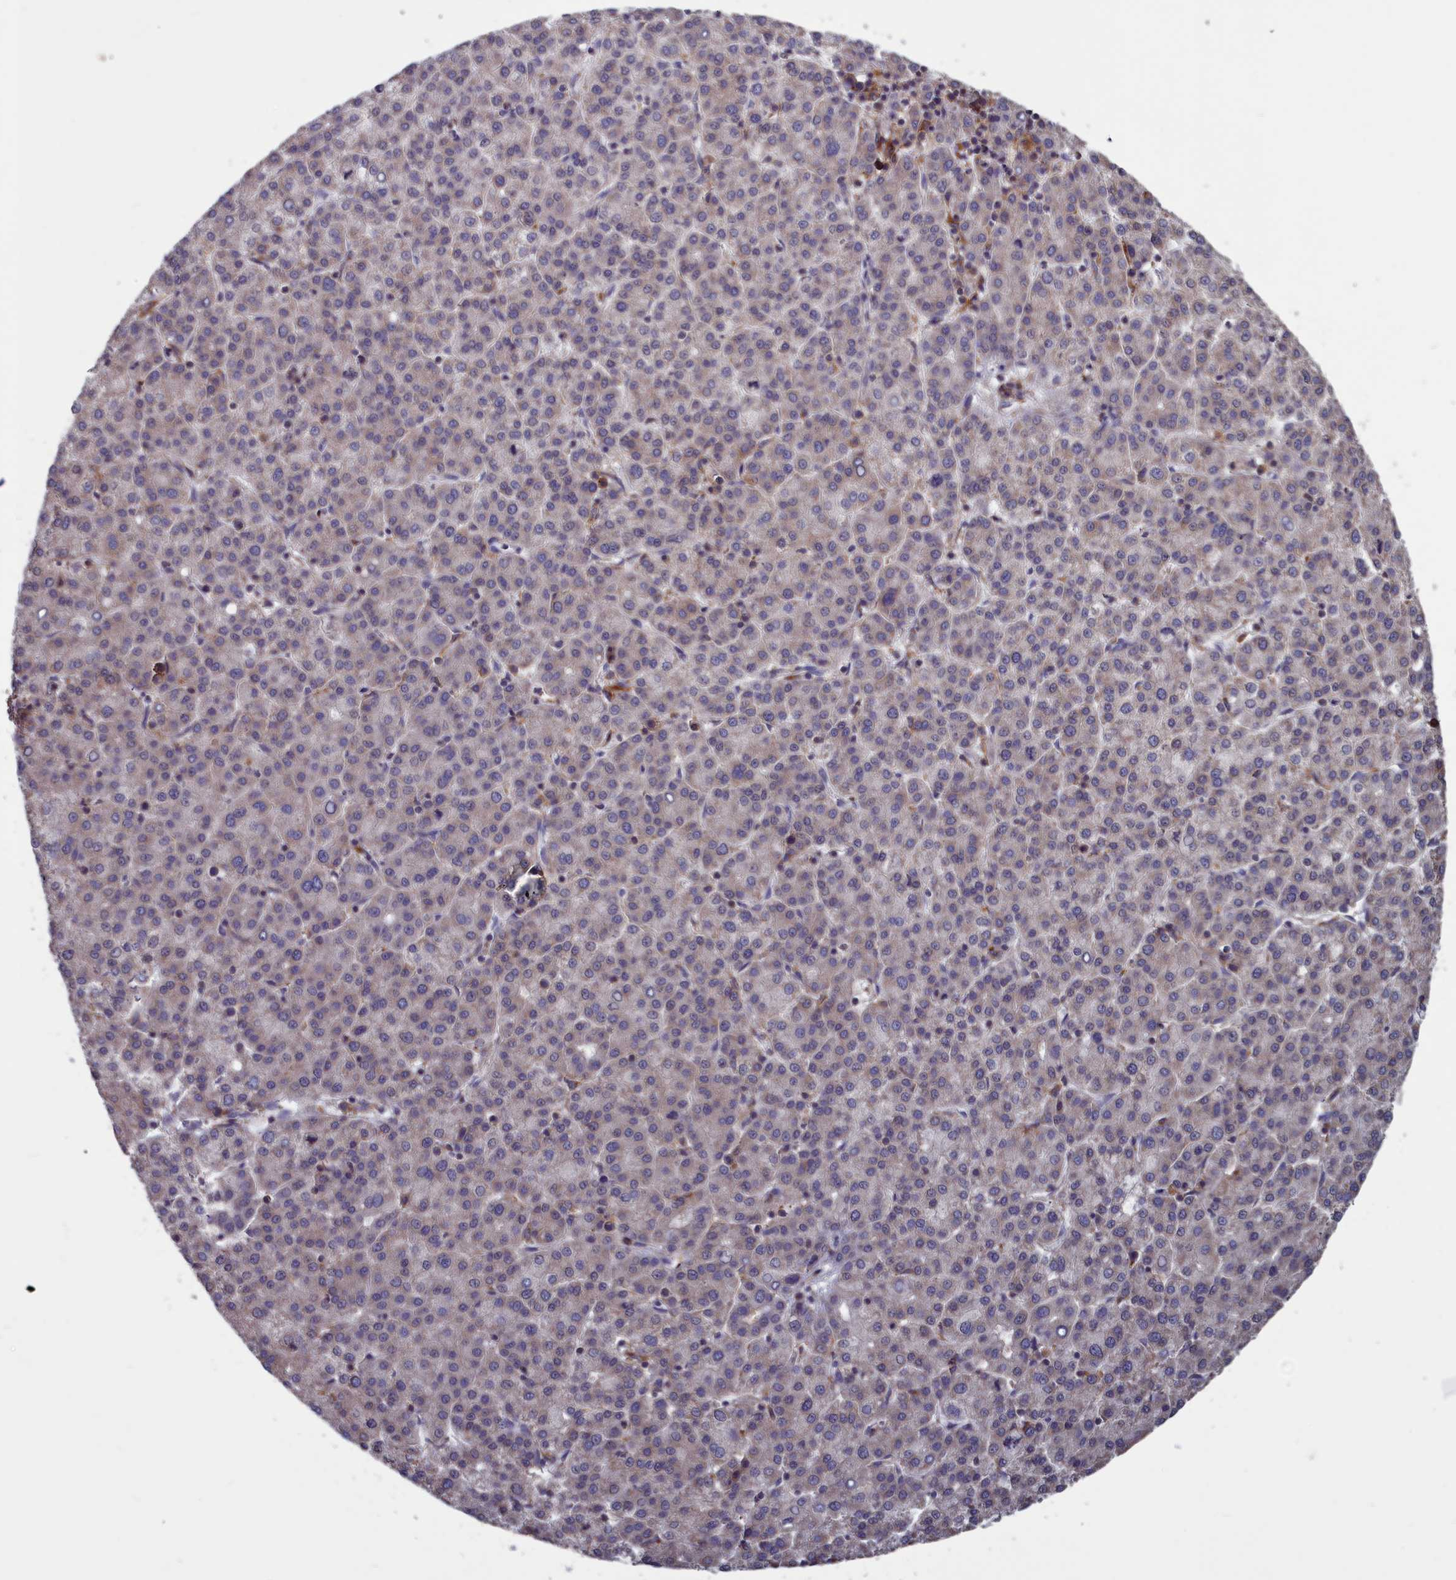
{"staining": {"intensity": "weak", "quantity": "<25%", "location": "cytoplasmic/membranous"}, "tissue": "liver cancer", "cell_type": "Tumor cells", "image_type": "cancer", "snomed": [{"axis": "morphology", "description": "Carcinoma, Hepatocellular, NOS"}, {"axis": "topography", "description": "Liver"}], "caption": "Hepatocellular carcinoma (liver) was stained to show a protein in brown. There is no significant positivity in tumor cells.", "gene": "CACTIN", "patient": {"sex": "female", "age": 58}}